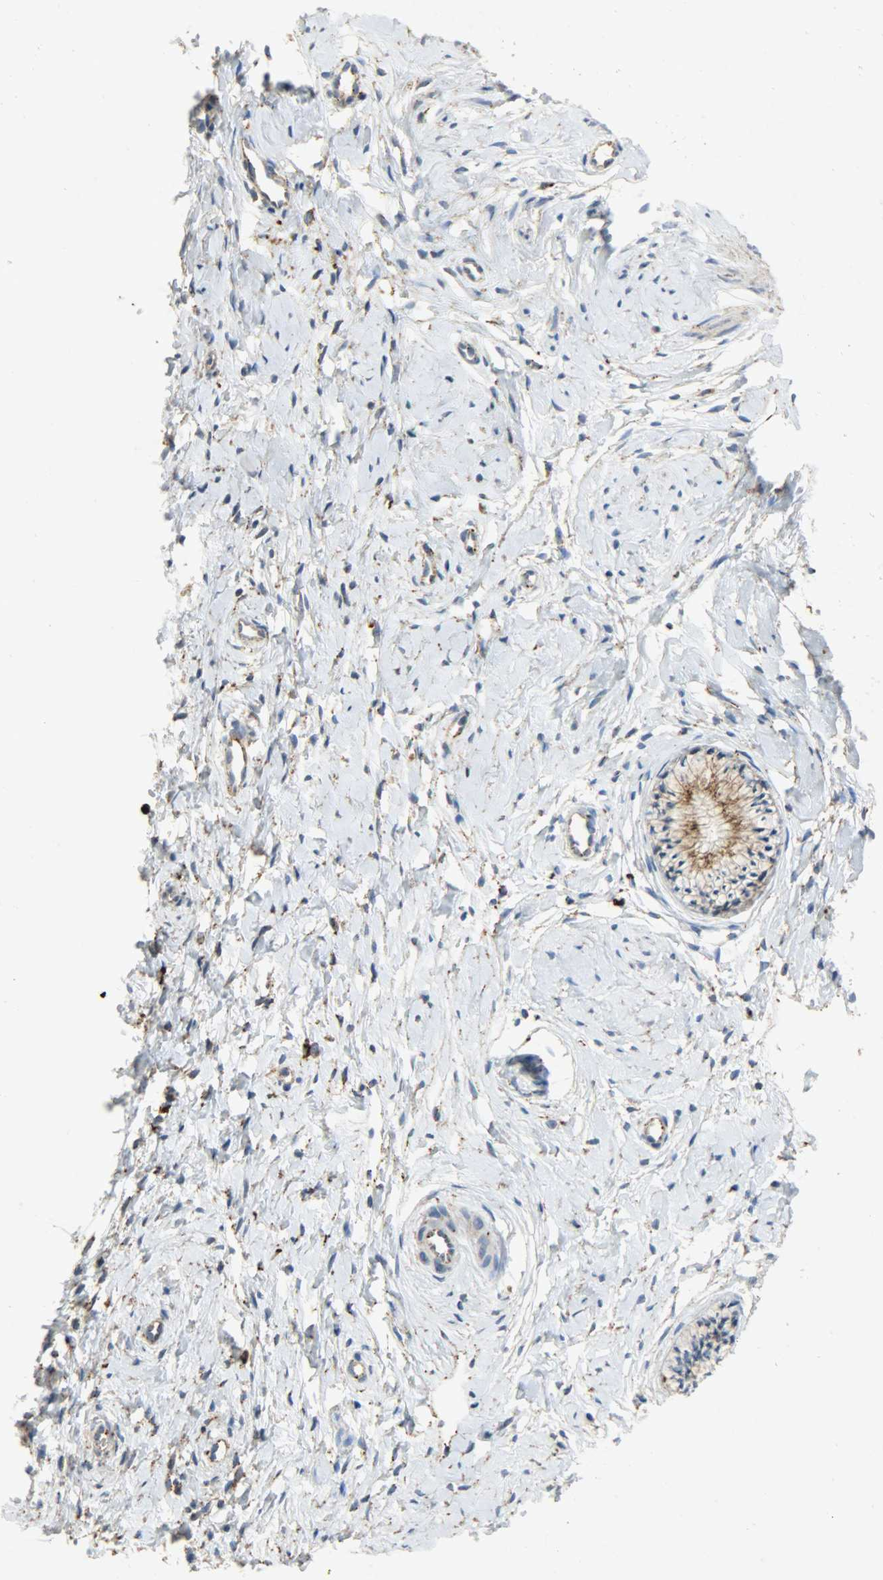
{"staining": {"intensity": "moderate", "quantity": ">75%", "location": "cytoplasmic/membranous"}, "tissue": "cervix", "cell_type": "Glandular cells", "image_type": "normal", "snomed": [{"axis": "morphology", "description": "Normal tissue, NOS"}, {"axis": "topography", "description": "Cervix"}], "caption": "Cervix stained with IHC demonstrates moderate cytoplasmic/membranous expression in about >75% of glandular cells.", "gene": "ASAH1", "patient": {"sex": "female", "age": 46}}